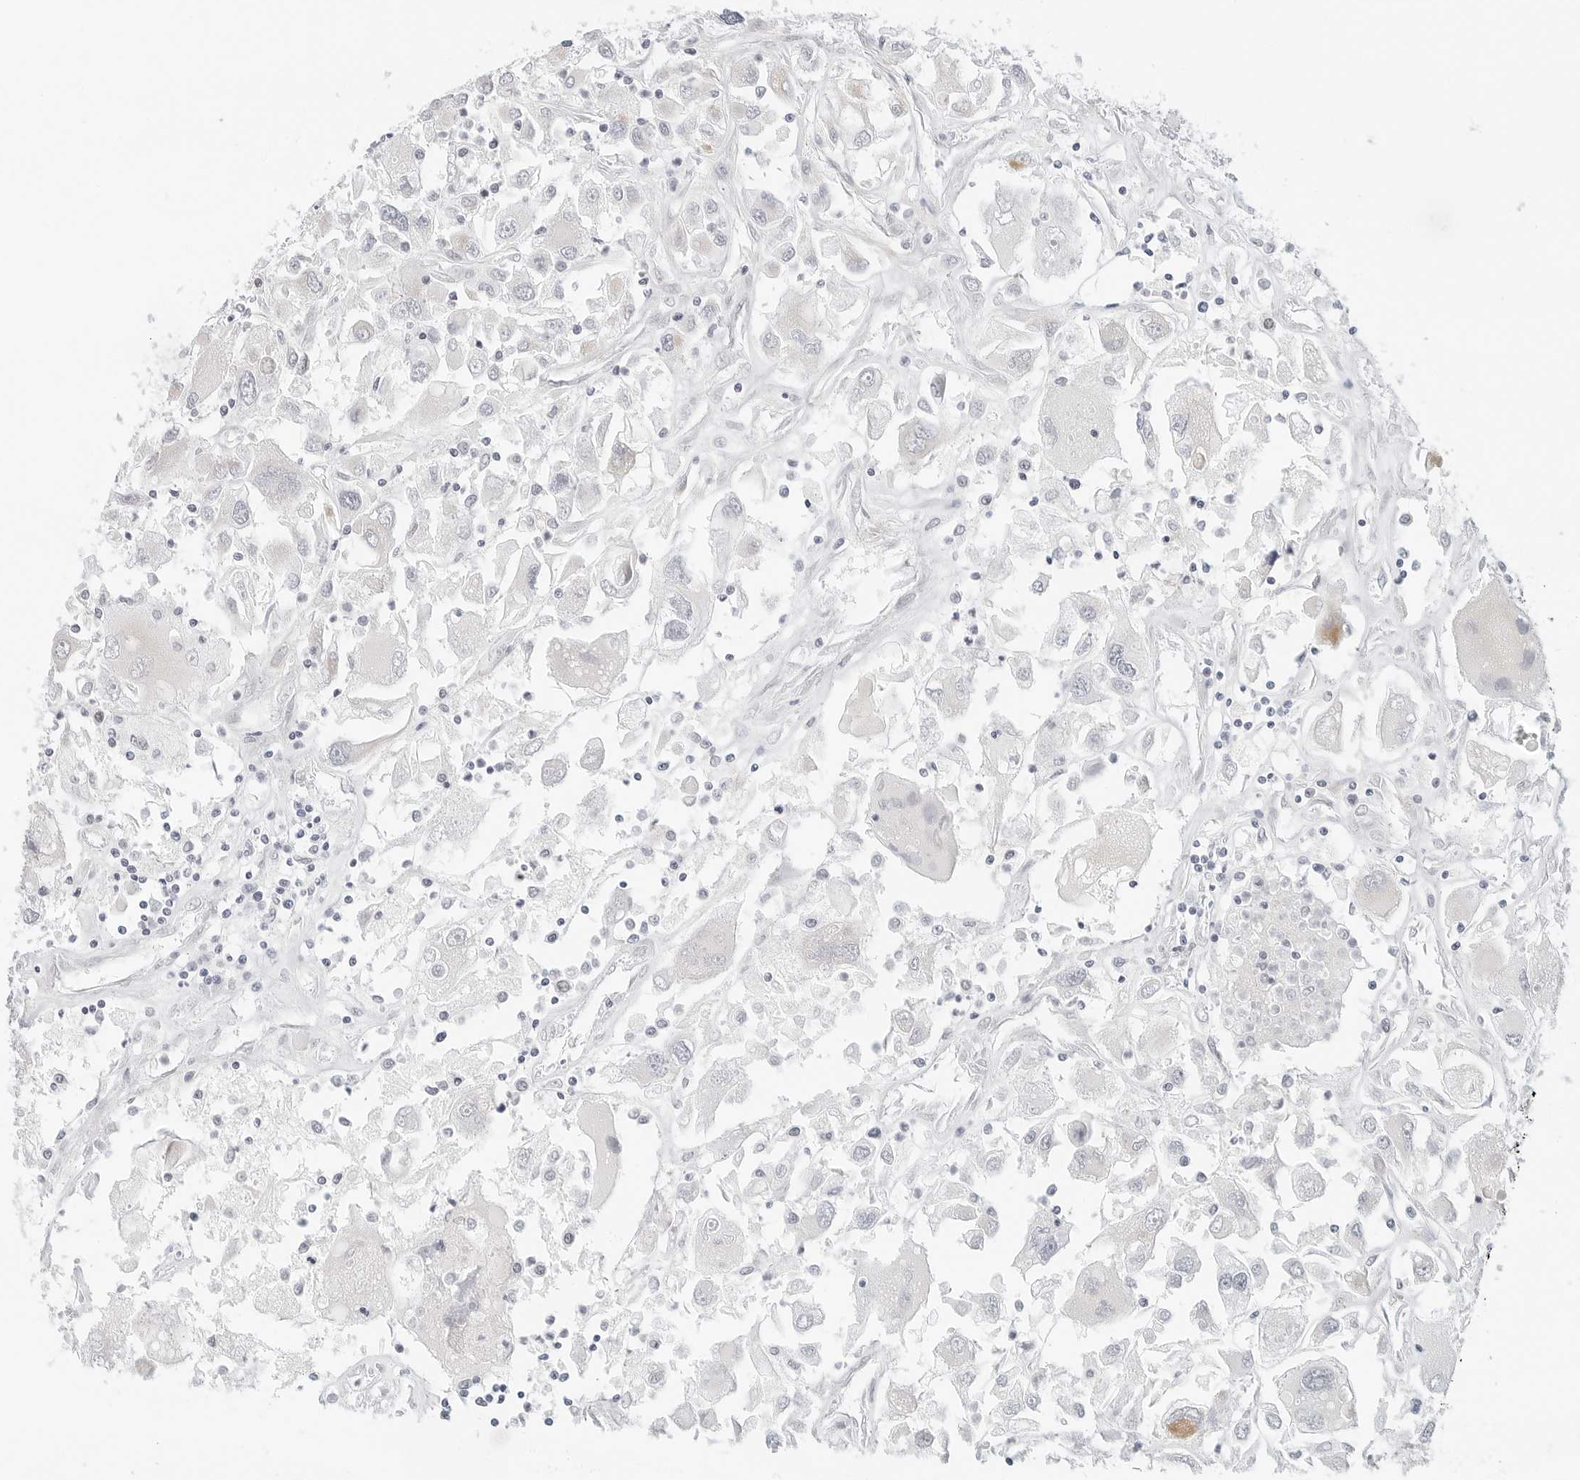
{"staining": {"intensity": "negative", "quantity": "none", "location": "none"}, "tissue": "renal cancer", "cell_type": "Tumor cells", "image_type": "cancer", "snomed": [{"axis": "morphology", "description": "Adenocarcinoma, NOS"}, {"axis": "topography", "description": "Kidney"}], "caption": "This is an immunohistochemistry (IHC) photomicrograph of renal cancer (adenocarcinoma). There is no positivity in tumor cells.", "gene": "PARP10", "patient": {"sex": "female", "age": 52}}